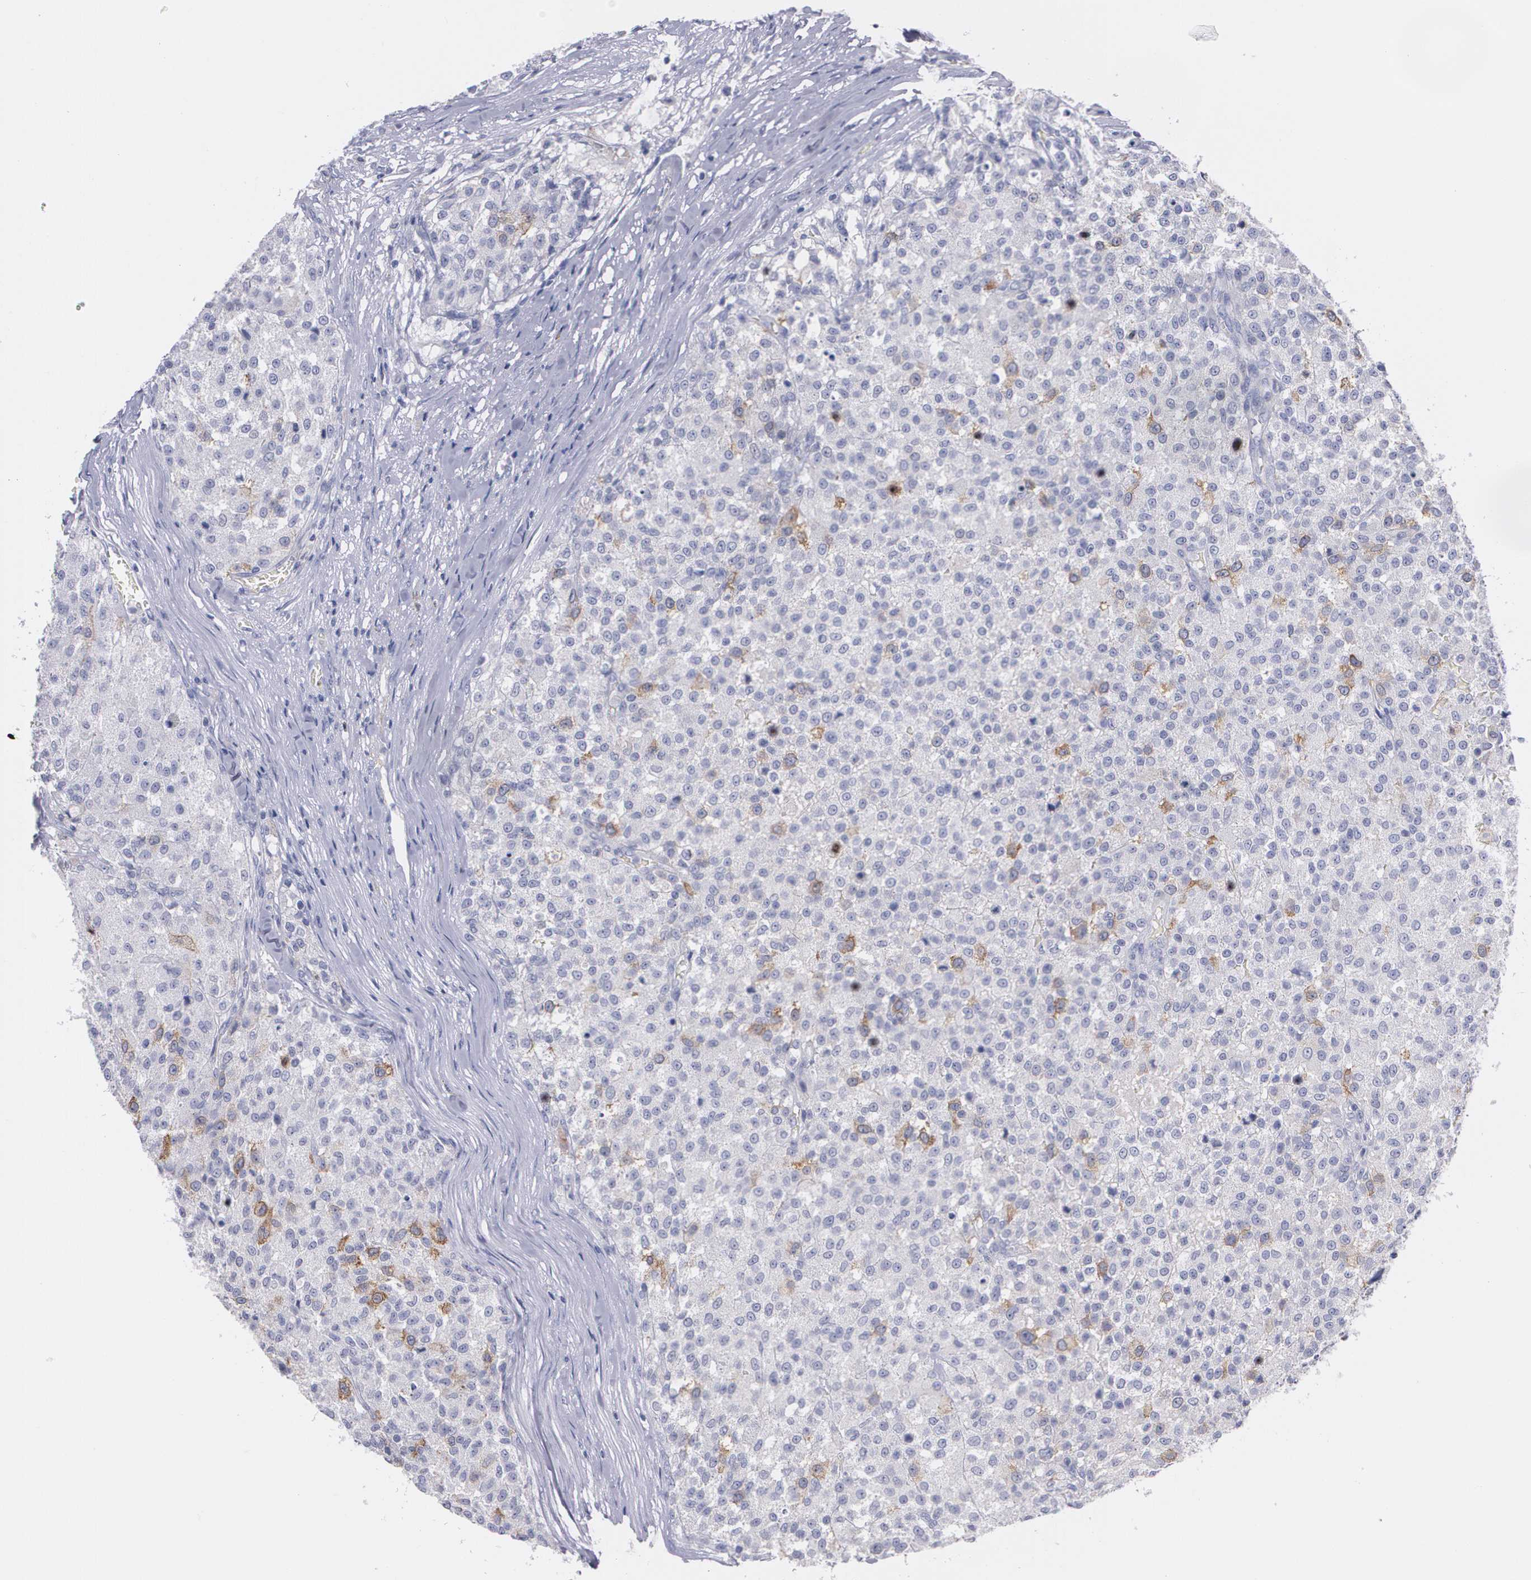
{"staining": {"intensity": "moderate", "quantity": "<25%", "location": "cytoplasmic/membranous"}, "tissue": "testis cancer", "cell_type": "Tumor cells", "image_type": "cancer", "snomed": [{"axis": "morphology", "description": "Seminoma, NOS"}, {"axis": "topography", "description": "Testis"}], "caption": "Approximately <25% of tumor cells in human testis cancer show moderate cytoplasmic/membranous protein positivity as visualized by brown immunohistochemical staining.", "gene": "HMMR", "patient": {"sex": "male", "age": 59}}